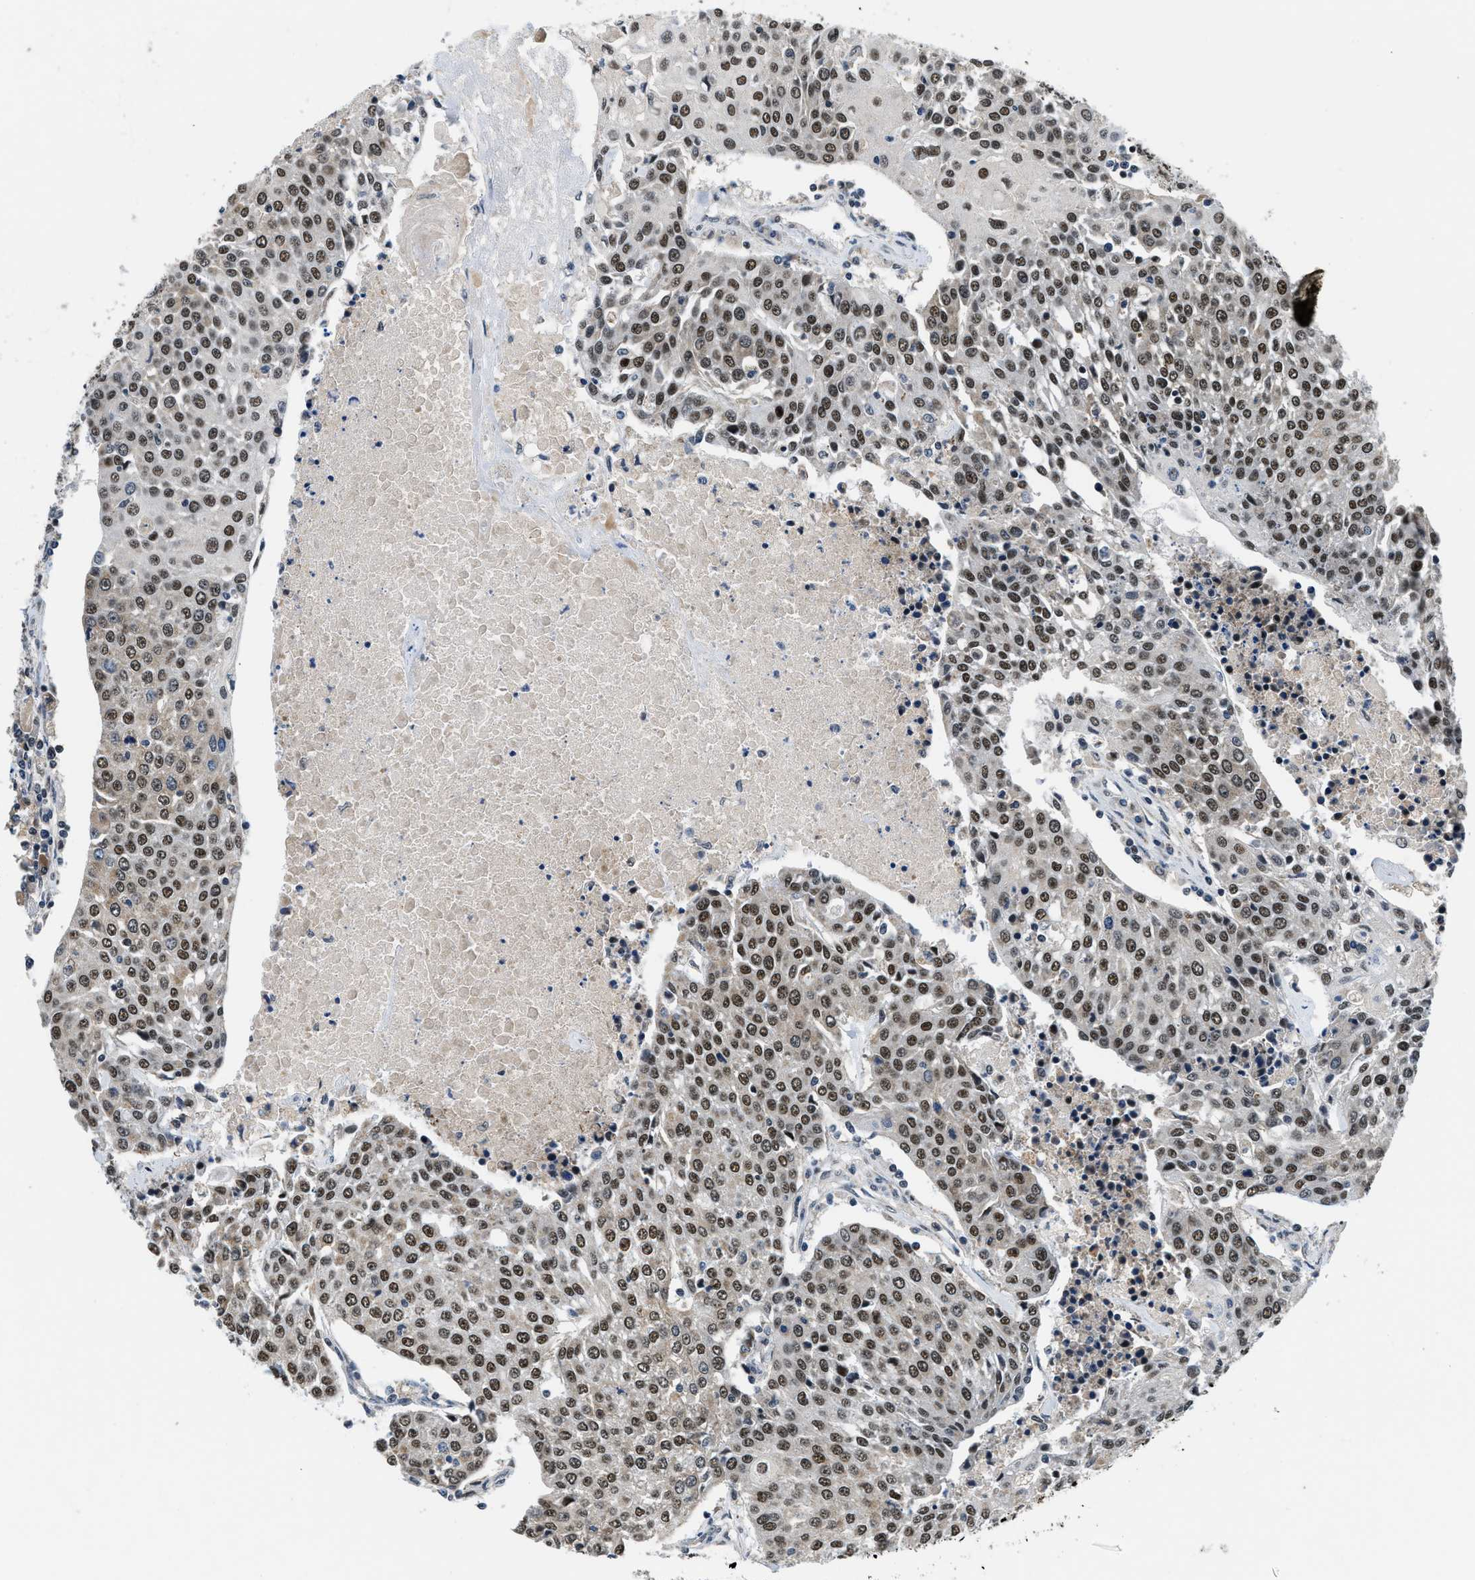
{"staining": {"intensity": "strong", "quantity": ">75%", "location": "nuclear"}, "tissue": "urothelial cancer", "cell_type": "Tumor cells", "image_type": "cancer", "snomed": [{"axis": "morphology", "description": "Urothelial carcinoma, High grade"}, {"axis": "topography", "description": "Urinary bladder"}], "caption": "The image shows a brown stain indicating the presence of a protein in the nuclear of tumor cells in urothelial cancer. (DAB IHC with brightfield microscopy, high magnification).", "gene": "KDM3B", "patient": {"sex": "female", "age": 85}}